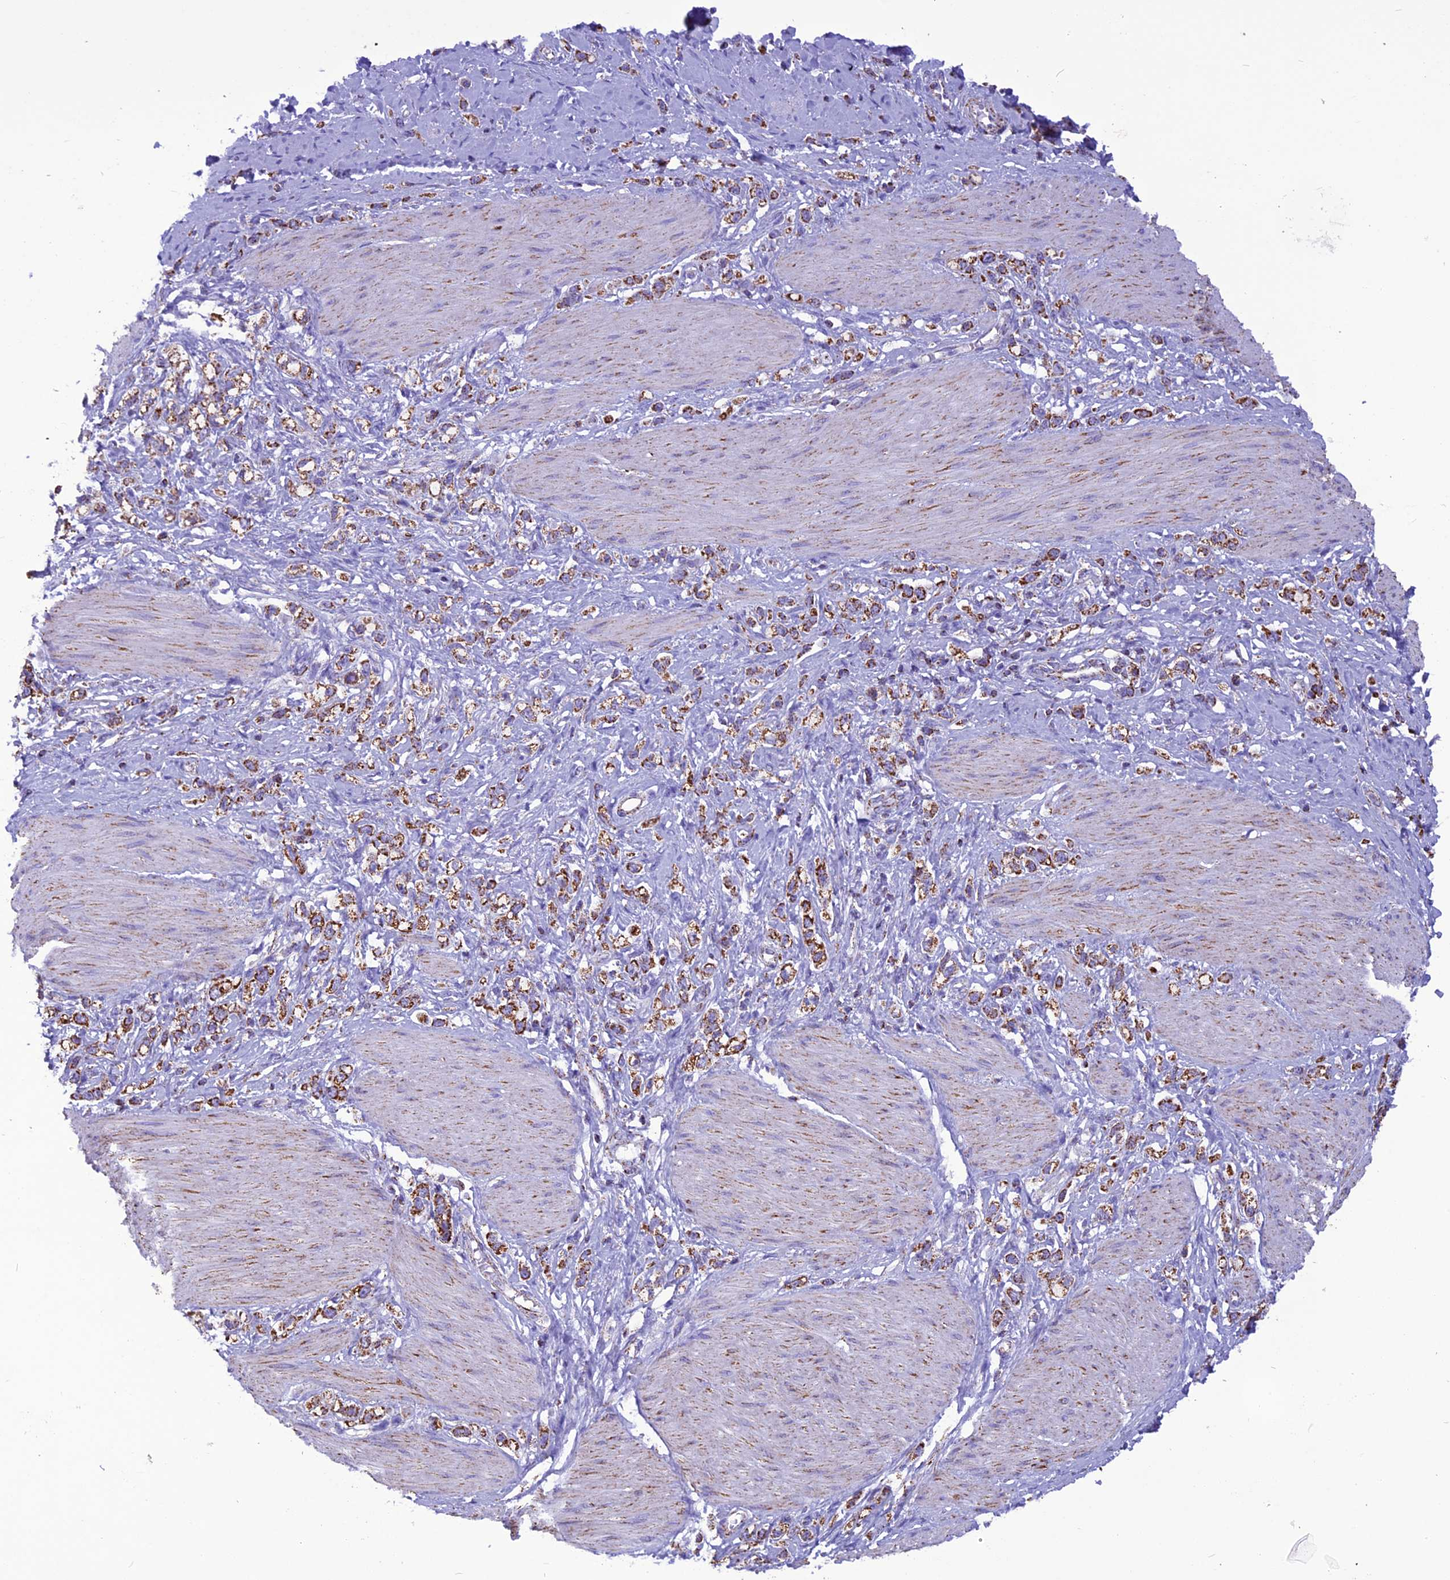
{"staining": {"intensity": "moderate", "quantity": ">75%", "location": "cytoplasmic/membranous"}, "tissue": "stomach cancer", "cell_type": "Tumor cells", "image_type": "cancer", "snomed": [{"axis": "morphology", "description": "Adenocarcinoma, NOS"}, {"axis": "topography", "description": "Stomach"}], "caption": "A medium amount of moderate cytoplasmic/membranous positivity is appreciated in about >75% of tumor cells in stomach adenocarcinoma tissue. (DAB IHC, brown staining for protein, blue staining for nuclei).", "gene": "ICA1L", "patient": {"sex": "female", "age": 65}}